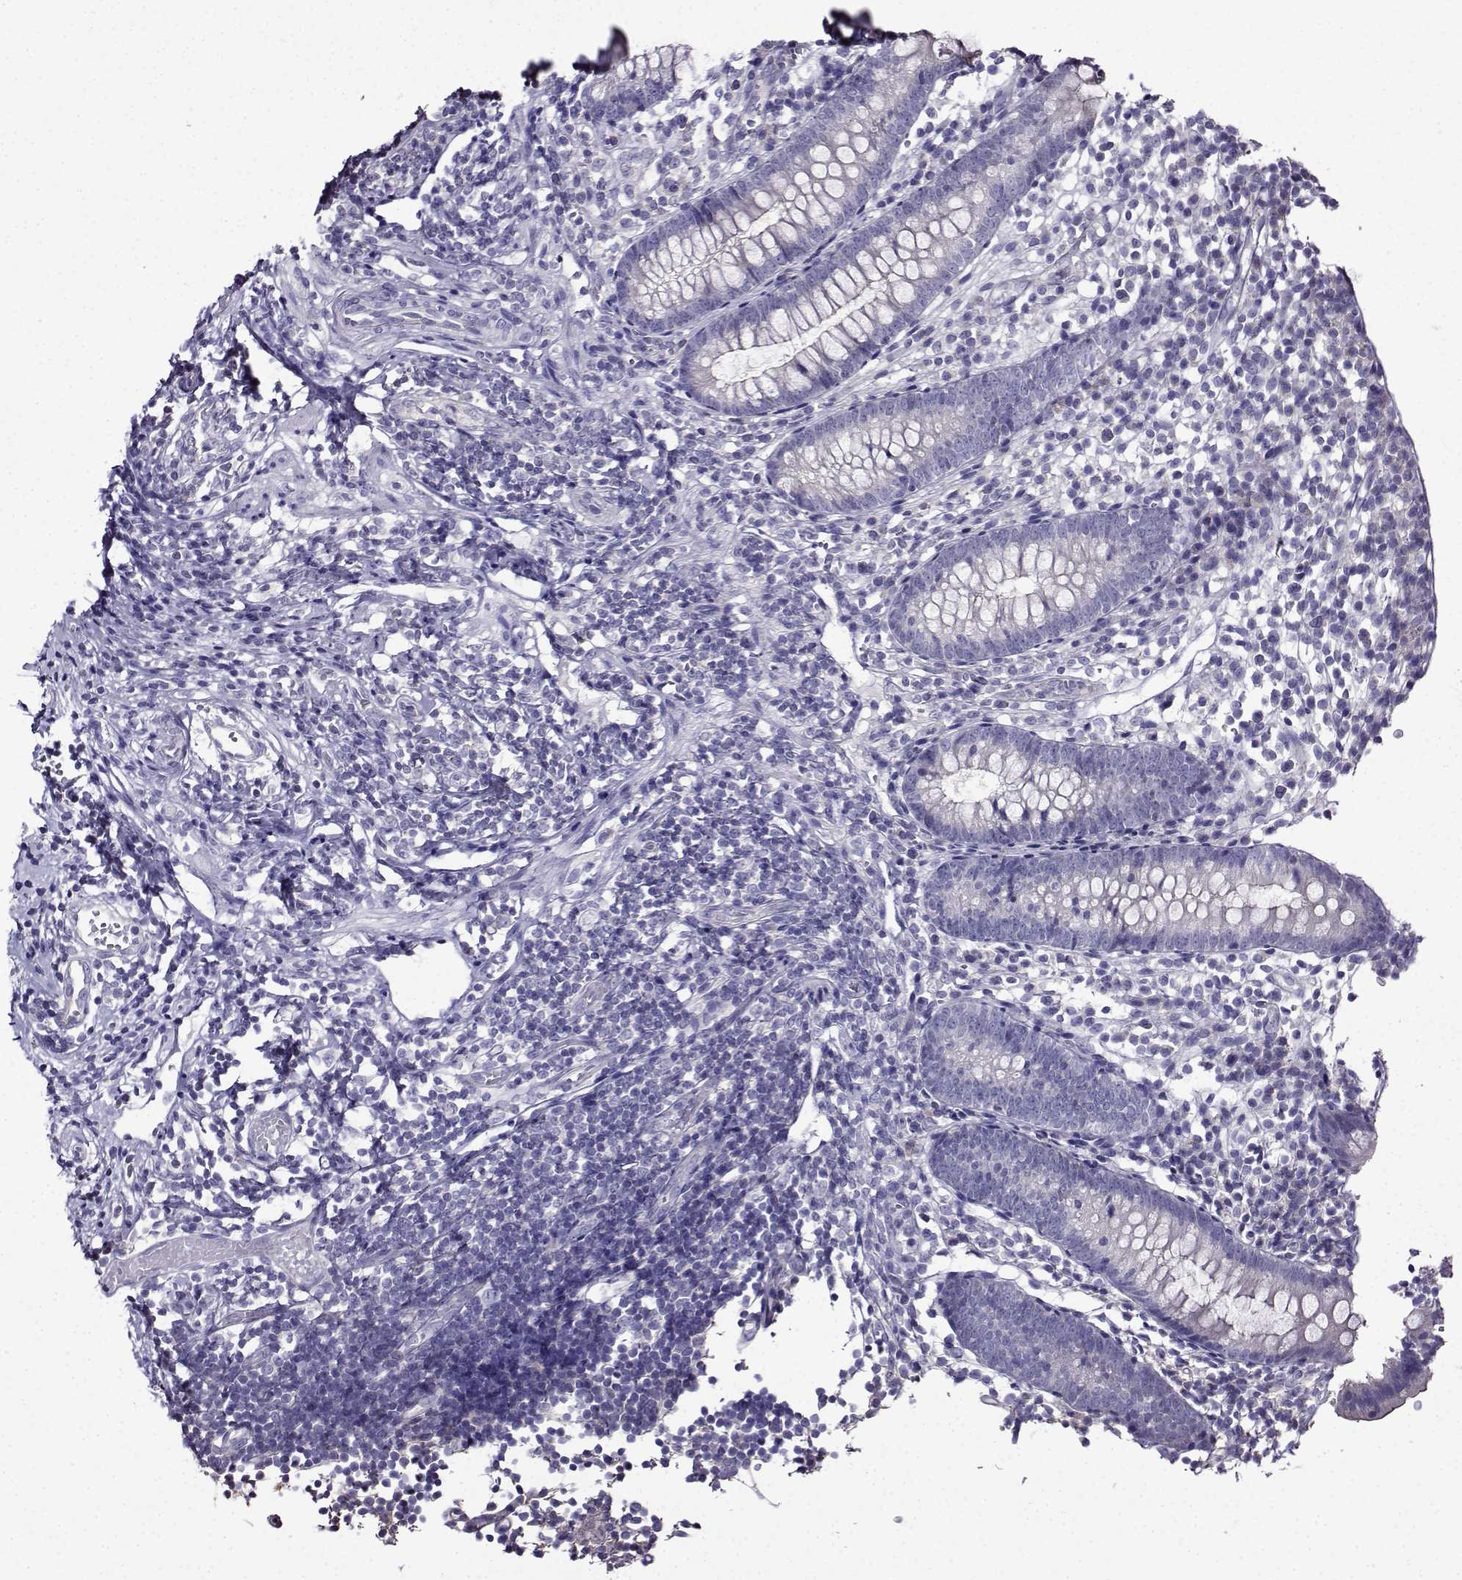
{"staining": {"intensity": "negative", "quantity": "none", "location": "none"}, "tissue": "appendix", "cell_type": "Glandular cells", "image_type": "normal", "snomed": [{"axis": "morphology", "description": "Normal tissue, NOS"}, {"axis": "topography", "description": "Appendix"}], "caption": "Protein analysis of unremarkable appendix shows no significant staining in glandular cells. (Immunohistochemistry (ihc), brightfield microscopy, high magnification).", "gene": "TMEM266", "patient": {"sex": "female", "age": 40}}